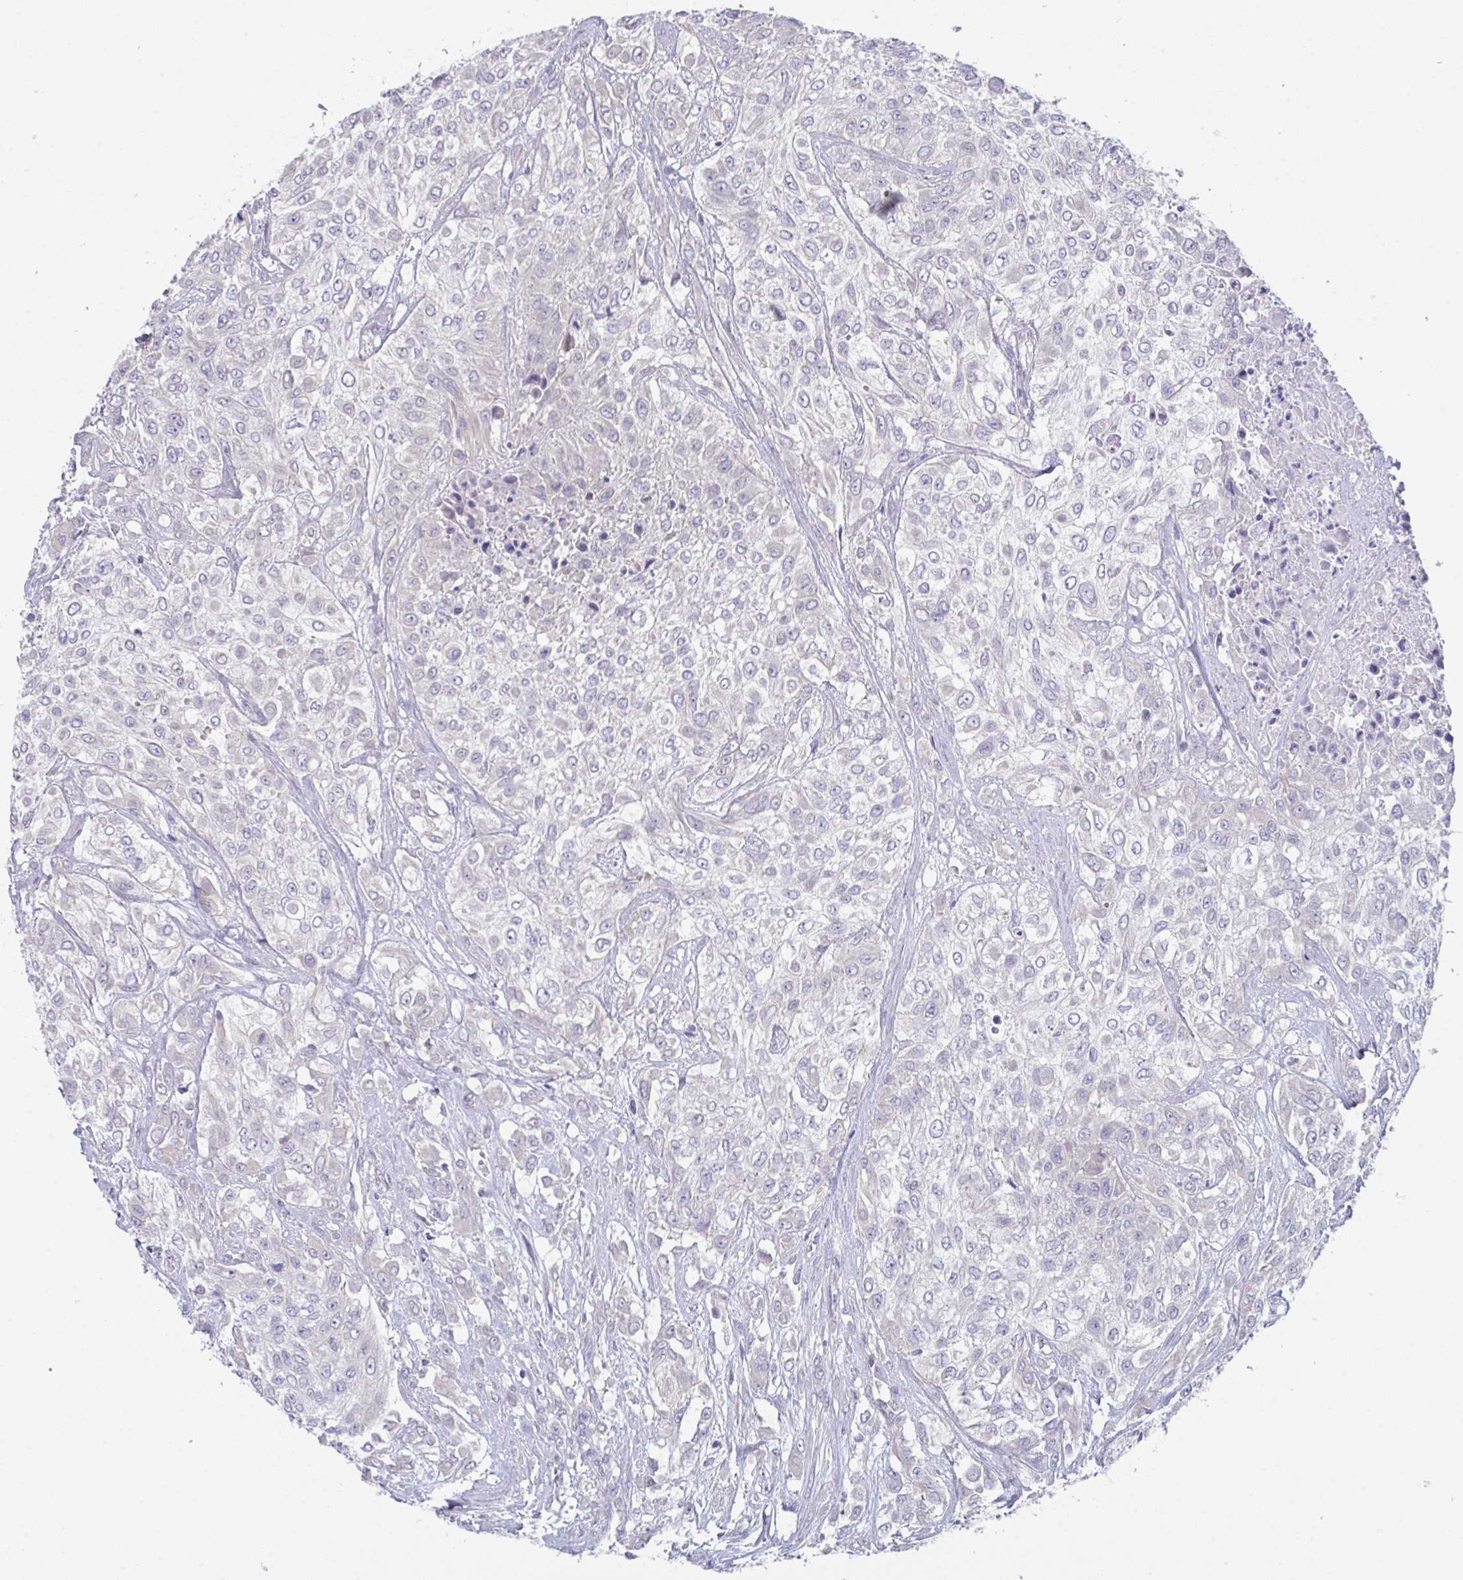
{"staining": {"intensity": "negative", "quantity": "none", "location": "none"}, "tissue": "urothelial cancer", "cell_type": "Tumor cells", "image_type": "cancer", "snomed": [{"axis": "morphology", "description": "Urothelial carcinoma, High grade"}, {"axis": "topography", "description": "Urinary bladder"}], "caption": "Protein analysis of high-grade urothelial carcinoma displays no significant positivity in tumor cells.", "gene": "PTPRD", "patient": {"sex": "male", "age": 57}}